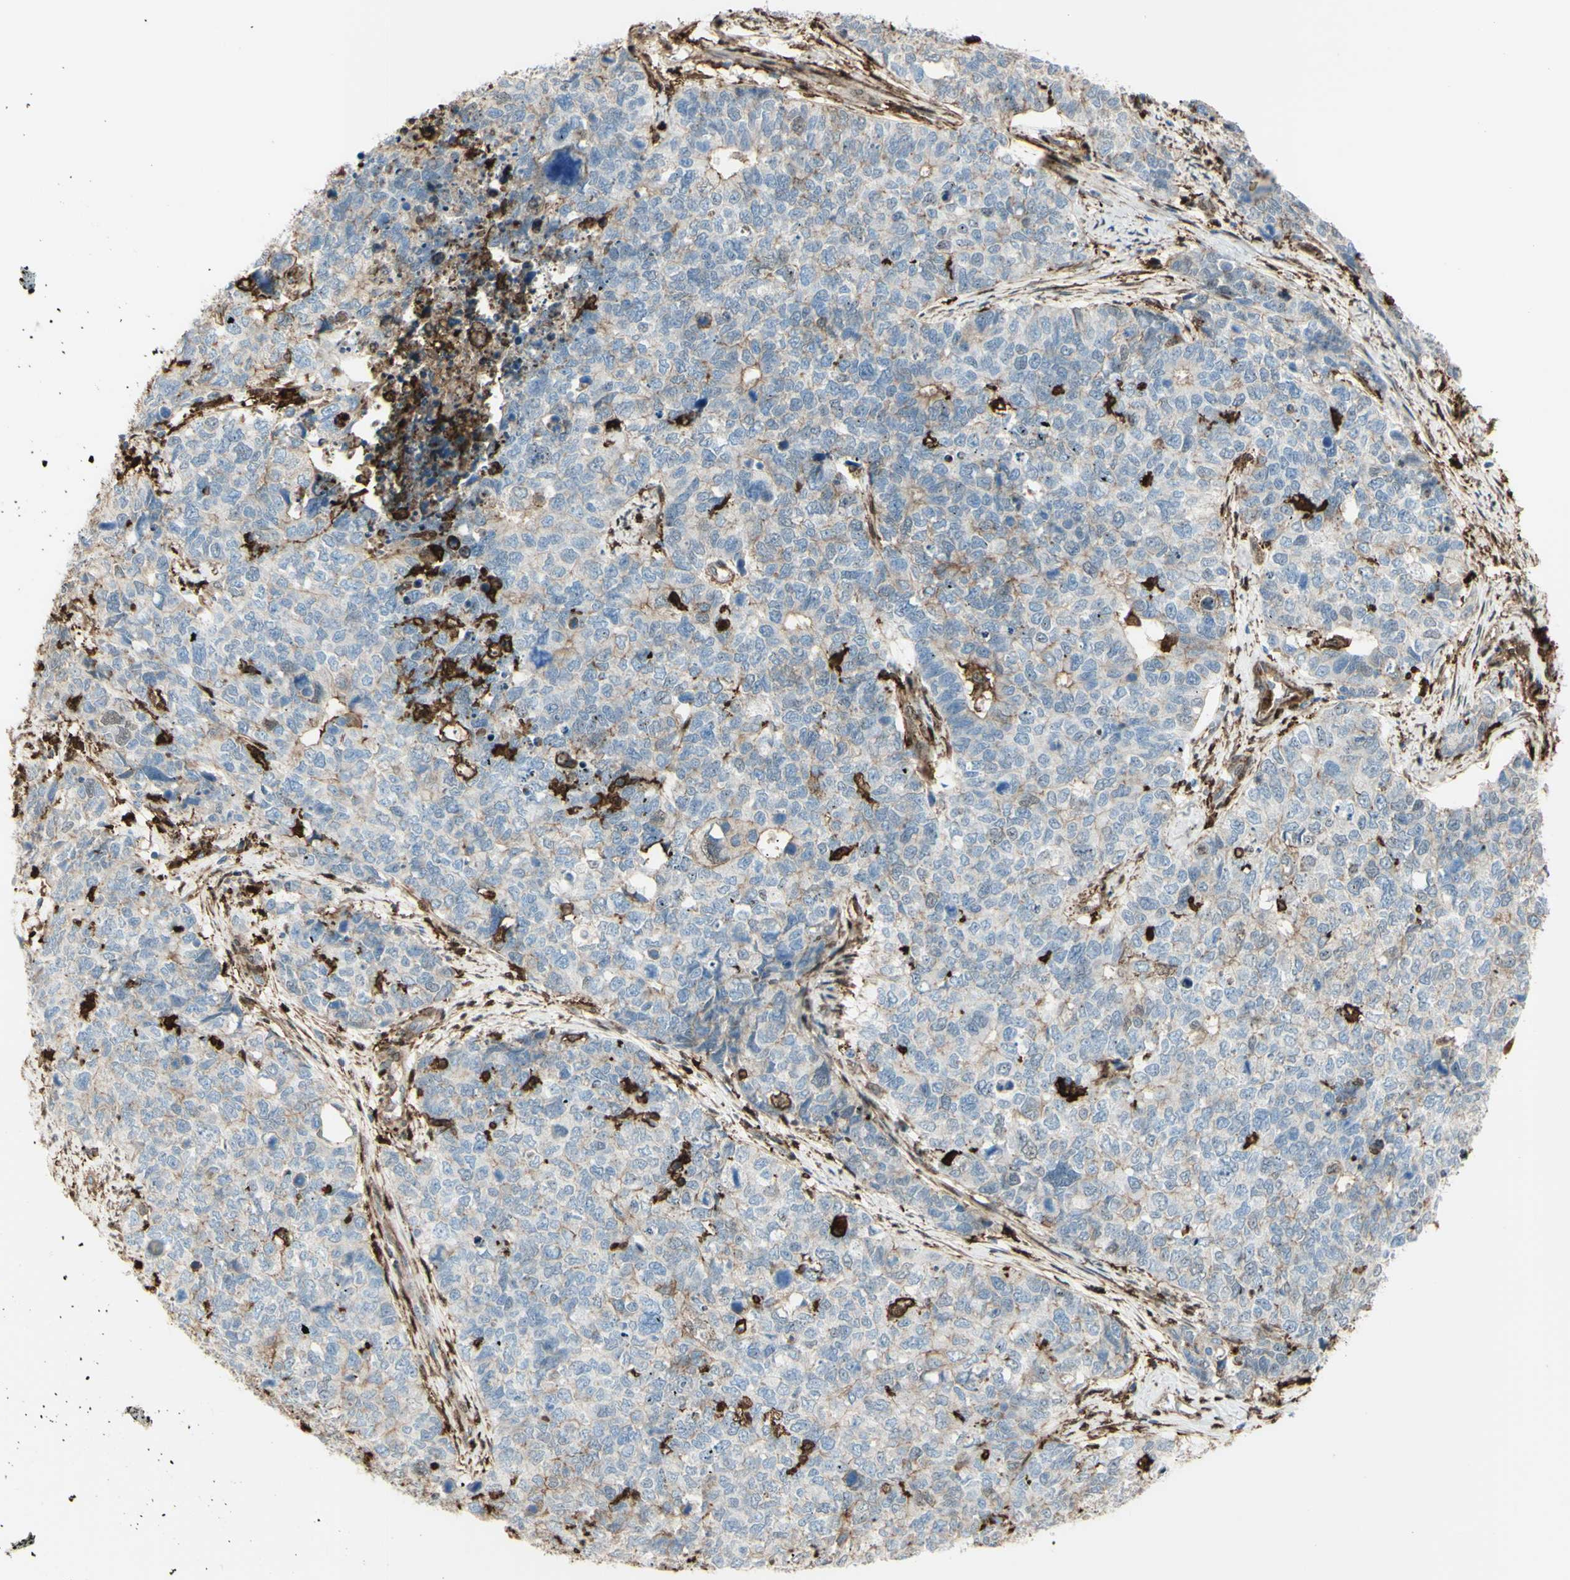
{"staining": {"intensity": "weak", "quantity": "25%-75%", "location": "none"}, "tissue": "cervical cancer", "cell_type": "Tumor cells", "image_type": "cancer", "snomed": [{"axis": "morphology", "description": "Squamous cell carcinoma, NOS"}, {"axis": "topography", "description": "Cervix"}], "caption": "Cervical cancer (squamous cell carcinoma) stained with DAB (3,3'-diaminobenzidine) IHC exhibits low levels of weak None expression in about 25%-75% of tumor cells.", "gene": "GSN", "patient": {"sex": "female", "age": 63}}